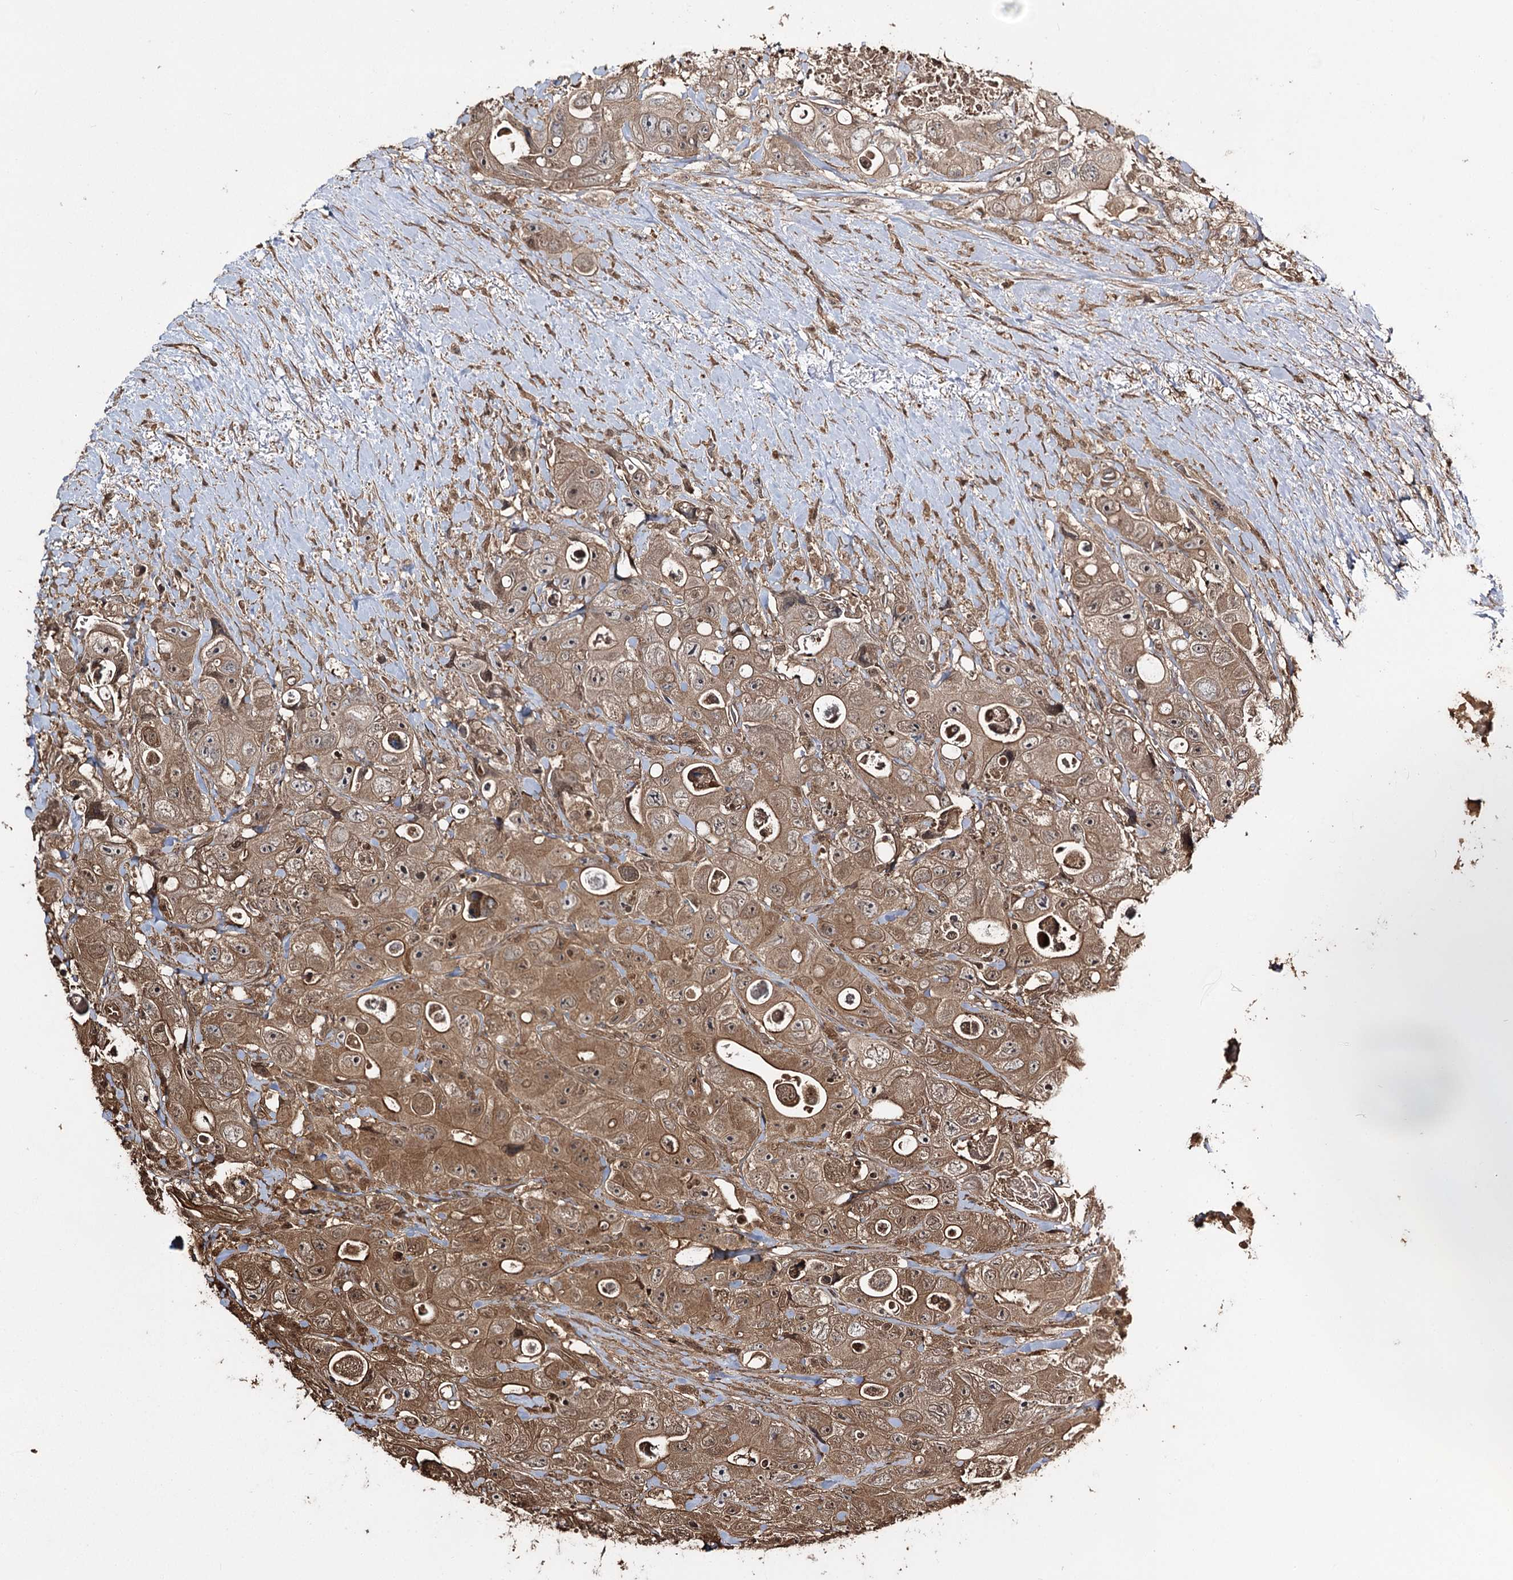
{"staining": {"intensity": "moderate", "quantity": ">75%", "location": "cytoplasmic/membranous,nuclear"}, "tissue": "colorectal cancer", "cell_type": "Tumor cells", "image_type": "cancer", "snomed": [{"axis": "morphology", "description": "Adenocarcinoma, NOS"}, {"axis": "topography", "description": "Colon"}], "caption": "DAB immunohistochemical staining of adenocarcinoma (colorectal) displays moderate cytoplasmic/membranous and nuclear protein staining in about >75% of tumor cells.", "gene": "PLCH1", "patient": {"sex": "female", "age": 46}}